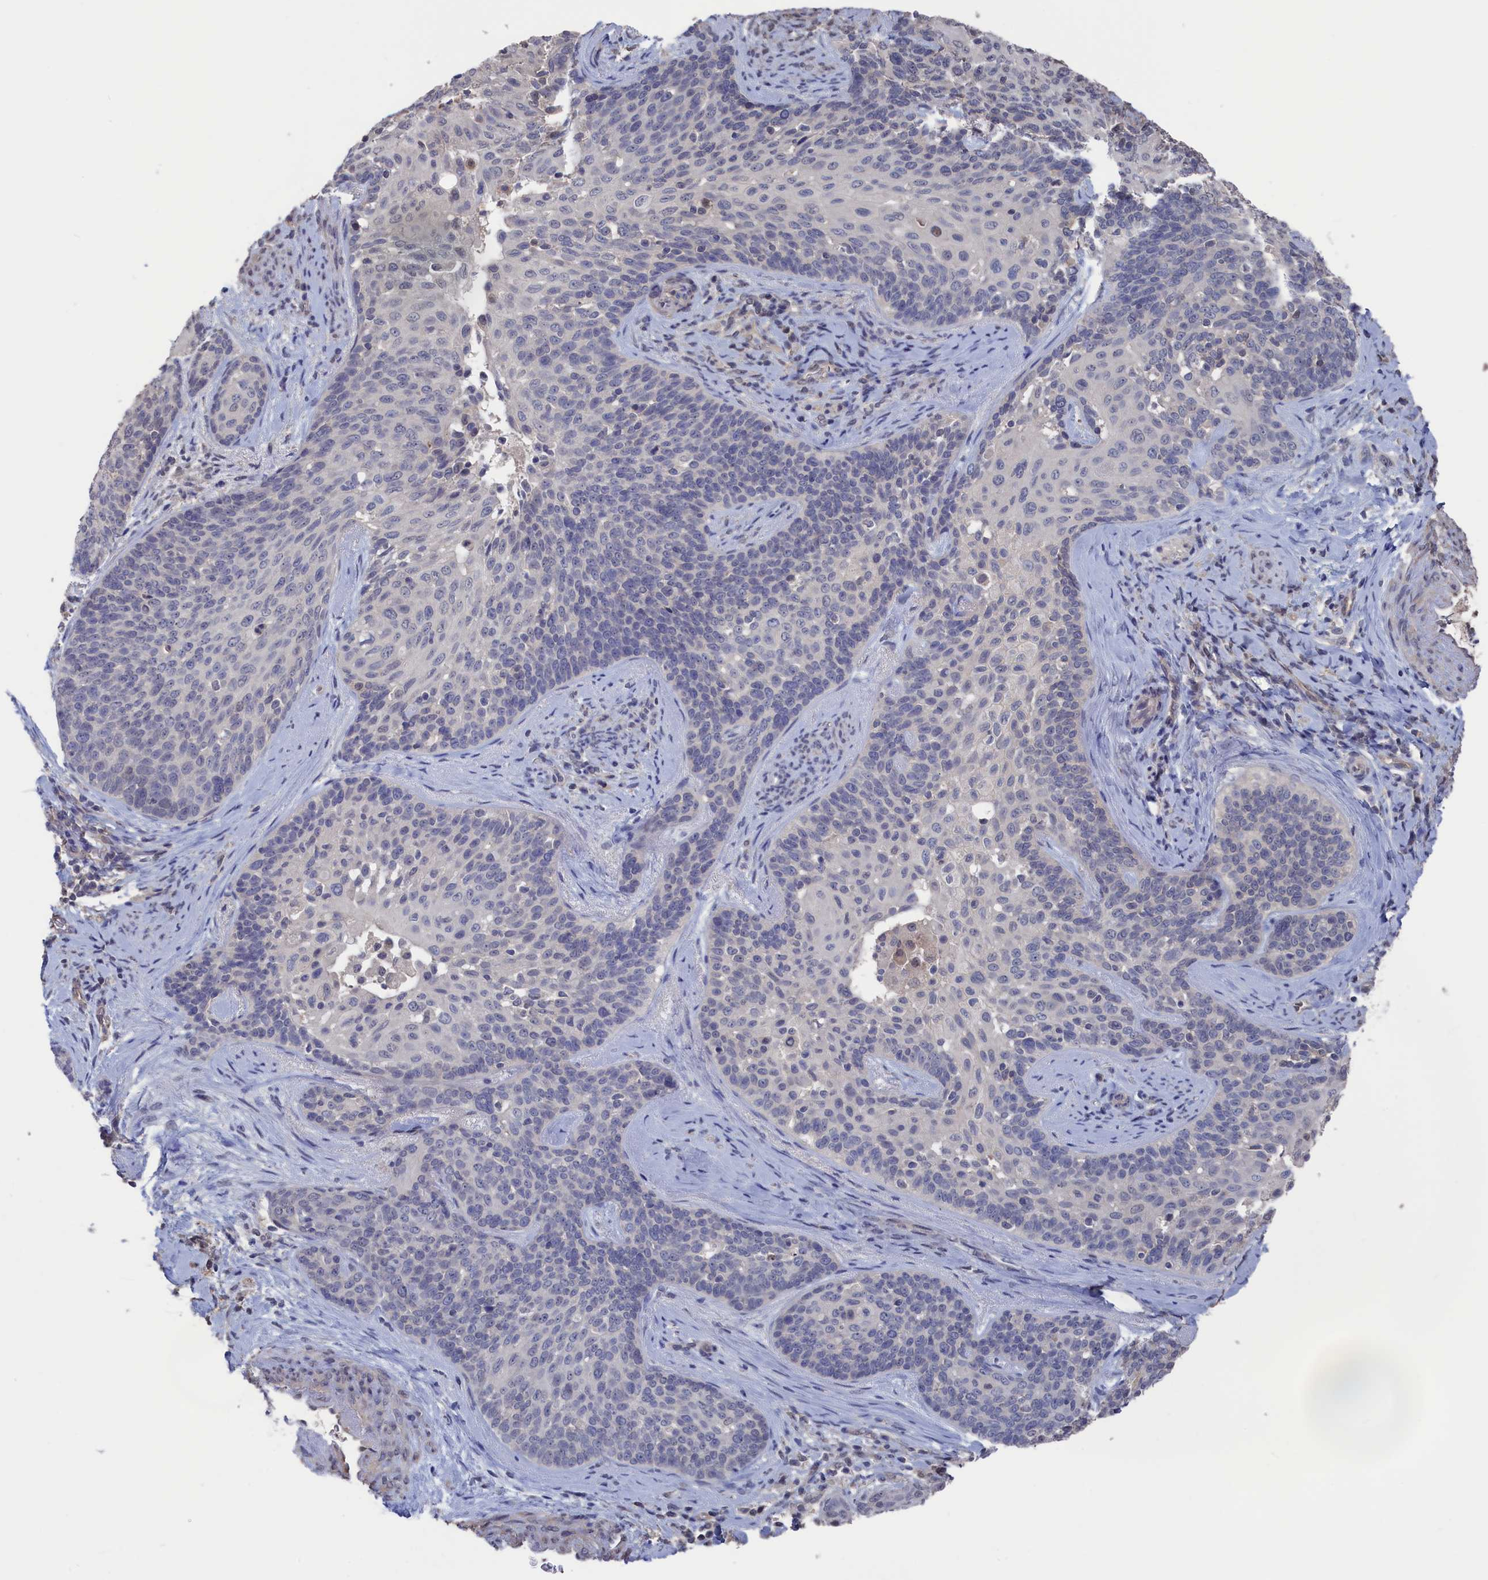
{"staining": {"intensity": "negative", "quantity": "none", "location": "none"}, "tissue": "cervical cancer", "cell_type": "Tumor cells", "image_type": "cancer", "snomed": [{"axis": "morphology", "description": "Squamous cell carcinoma, NOS"}, {"axis": "topography", "description": "Cervix"}], "caption": "DAB immunohistochemical staining of cervical cancer shows no significant staining in tumor cells. (DAB (3,3'-diaminobenzidine) immunohistochemistry, high magnification).", "gene": "NUTF2", "patient": {"sex": "female", "age": 50}}